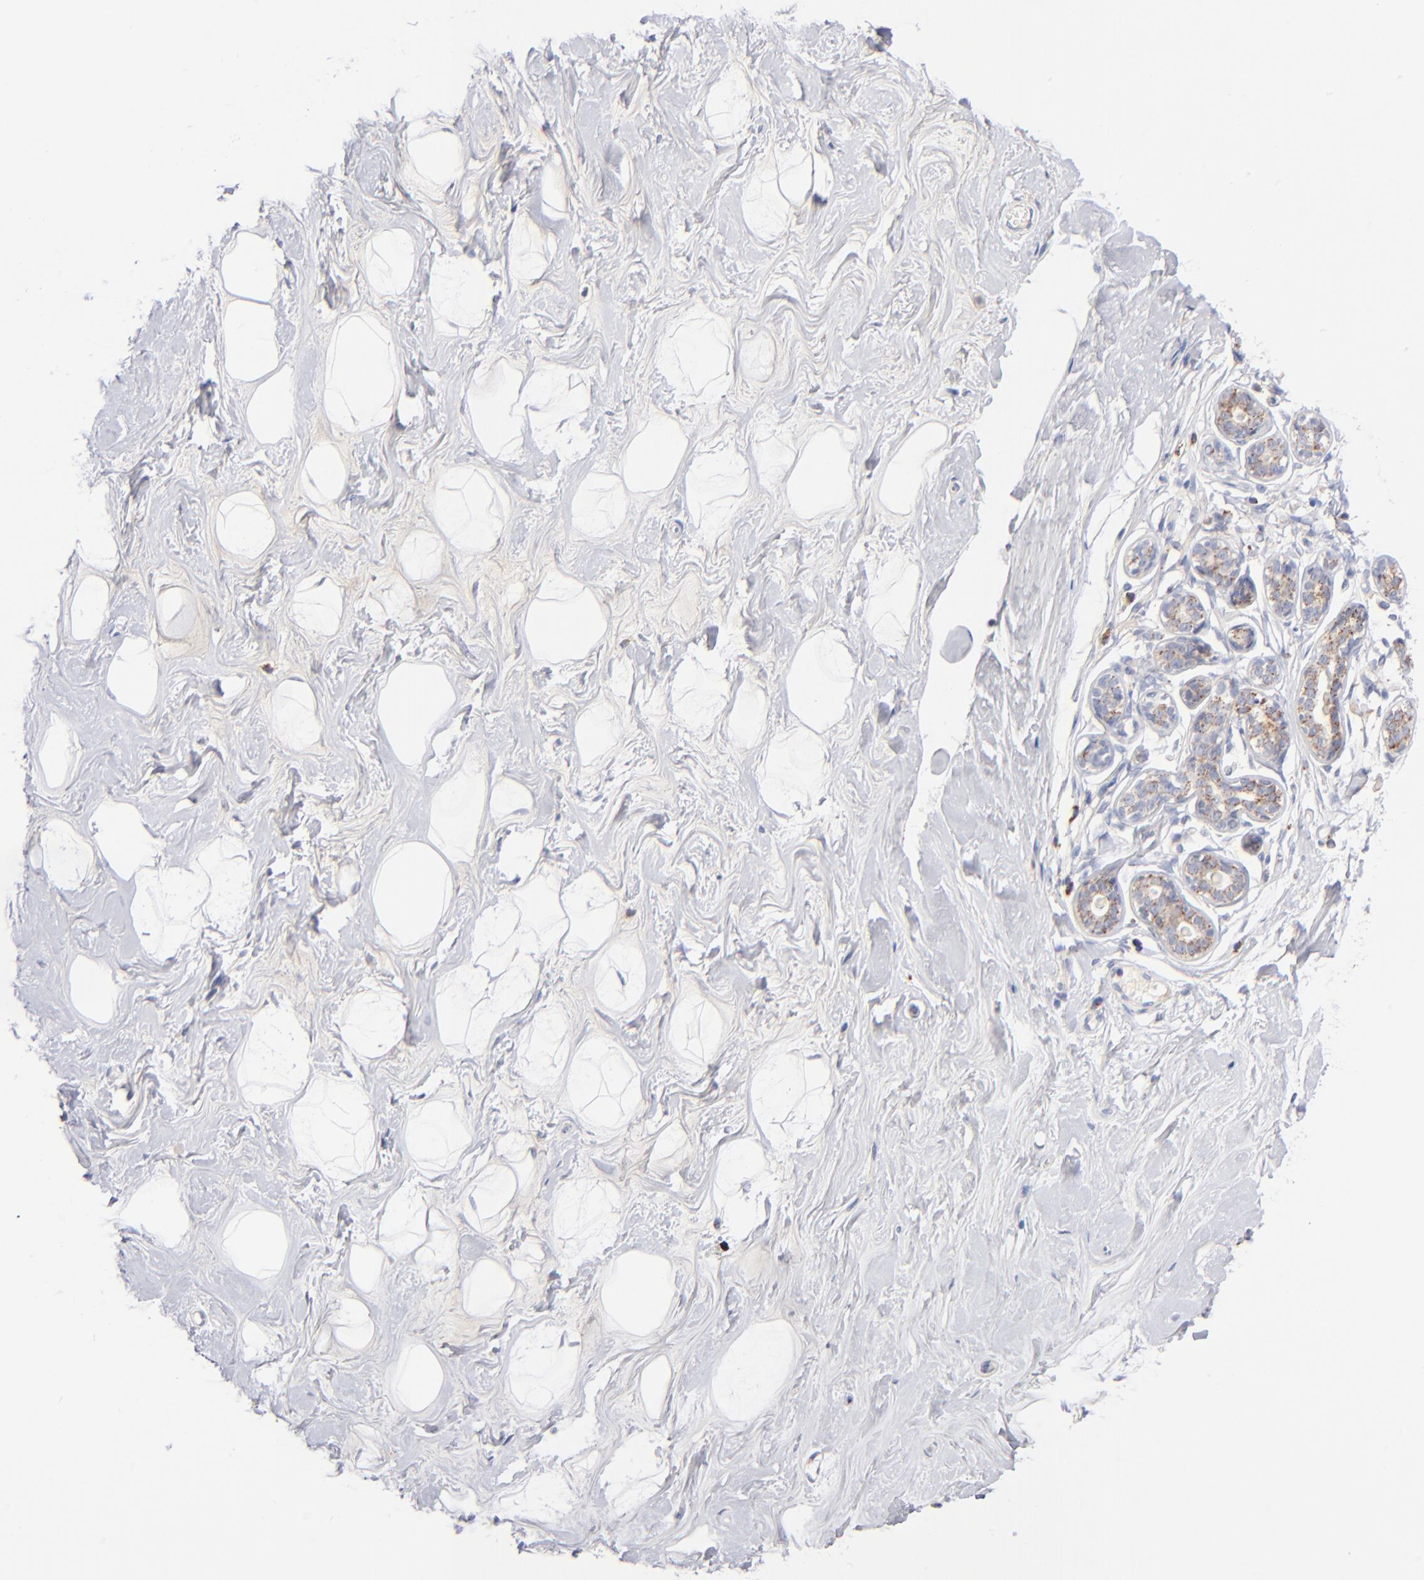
{"staining": {"intensity": "negative", "quantity": "none", "location": "none"}, "tissue": "breast", "cell_type": "Adipocytes", "image_type": "normal", "snomed": [{"axis": "morphology", "description": "Normal tissue, NOS"}, {"axis": "topography", "description": "Breast"}], "caption": "The immunohistochemistry image has no significant positivity in adipocytes of breast.", "gene": "DLAT", "patient": {"sex": "female", "age": 23}}